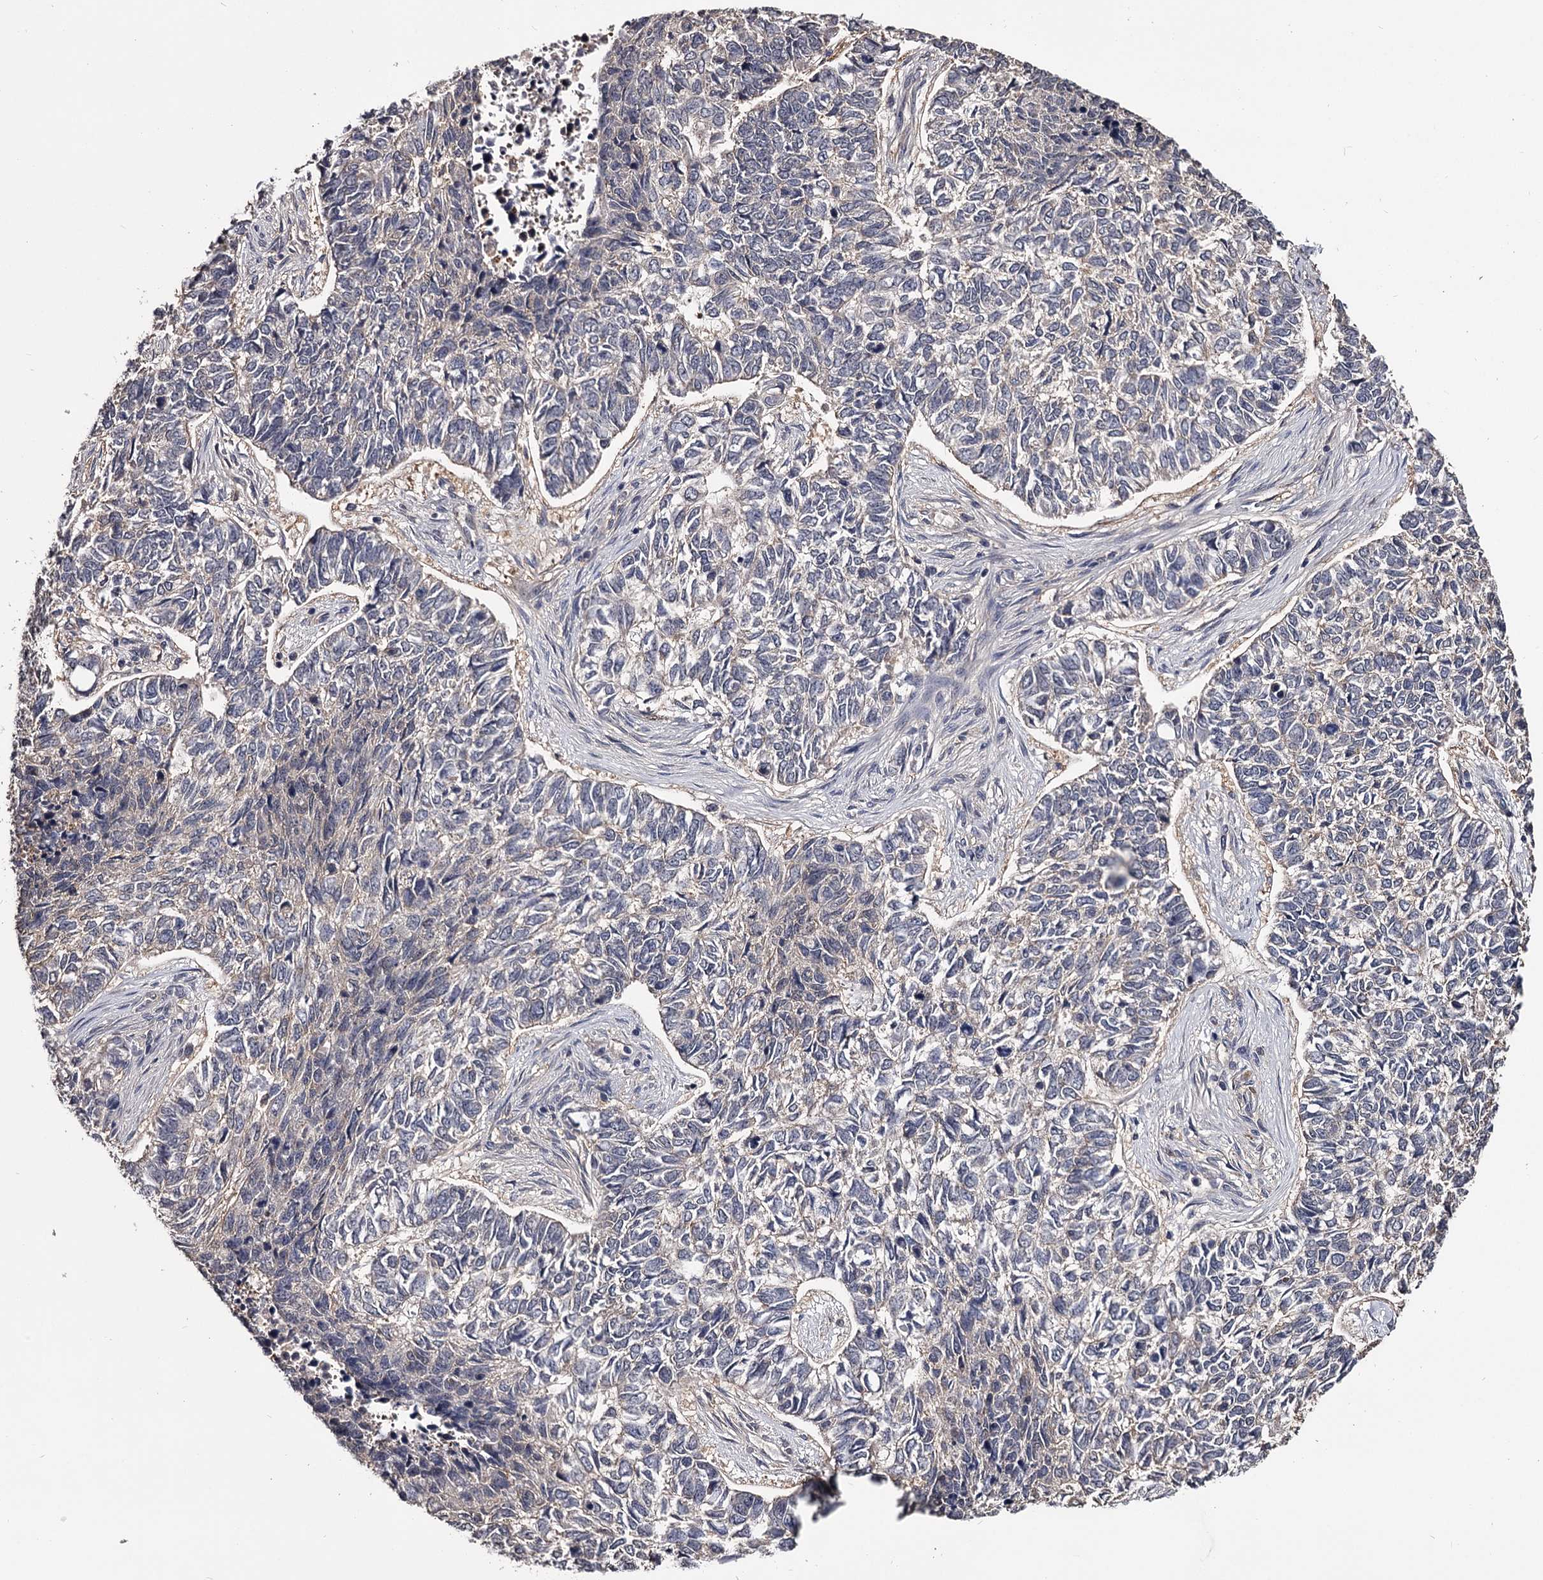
{"staining": {"intensity": "negative", "quantity": "none", "location": "none"}, "tissue": "skin cancer", "cell_type": "Tumor cells", "image_type": "cancer", "snomed": [{"axis": "morphology", "description": "Basal cell carcinoma"}, {"axis": "topography", "description": "Skin"}], "caption": "Protein analysis of skin cancer exhibits no significant positivity in tumor cells.", "gene": "GSTO1", "patient": {"sex": "female", "age": 65}}